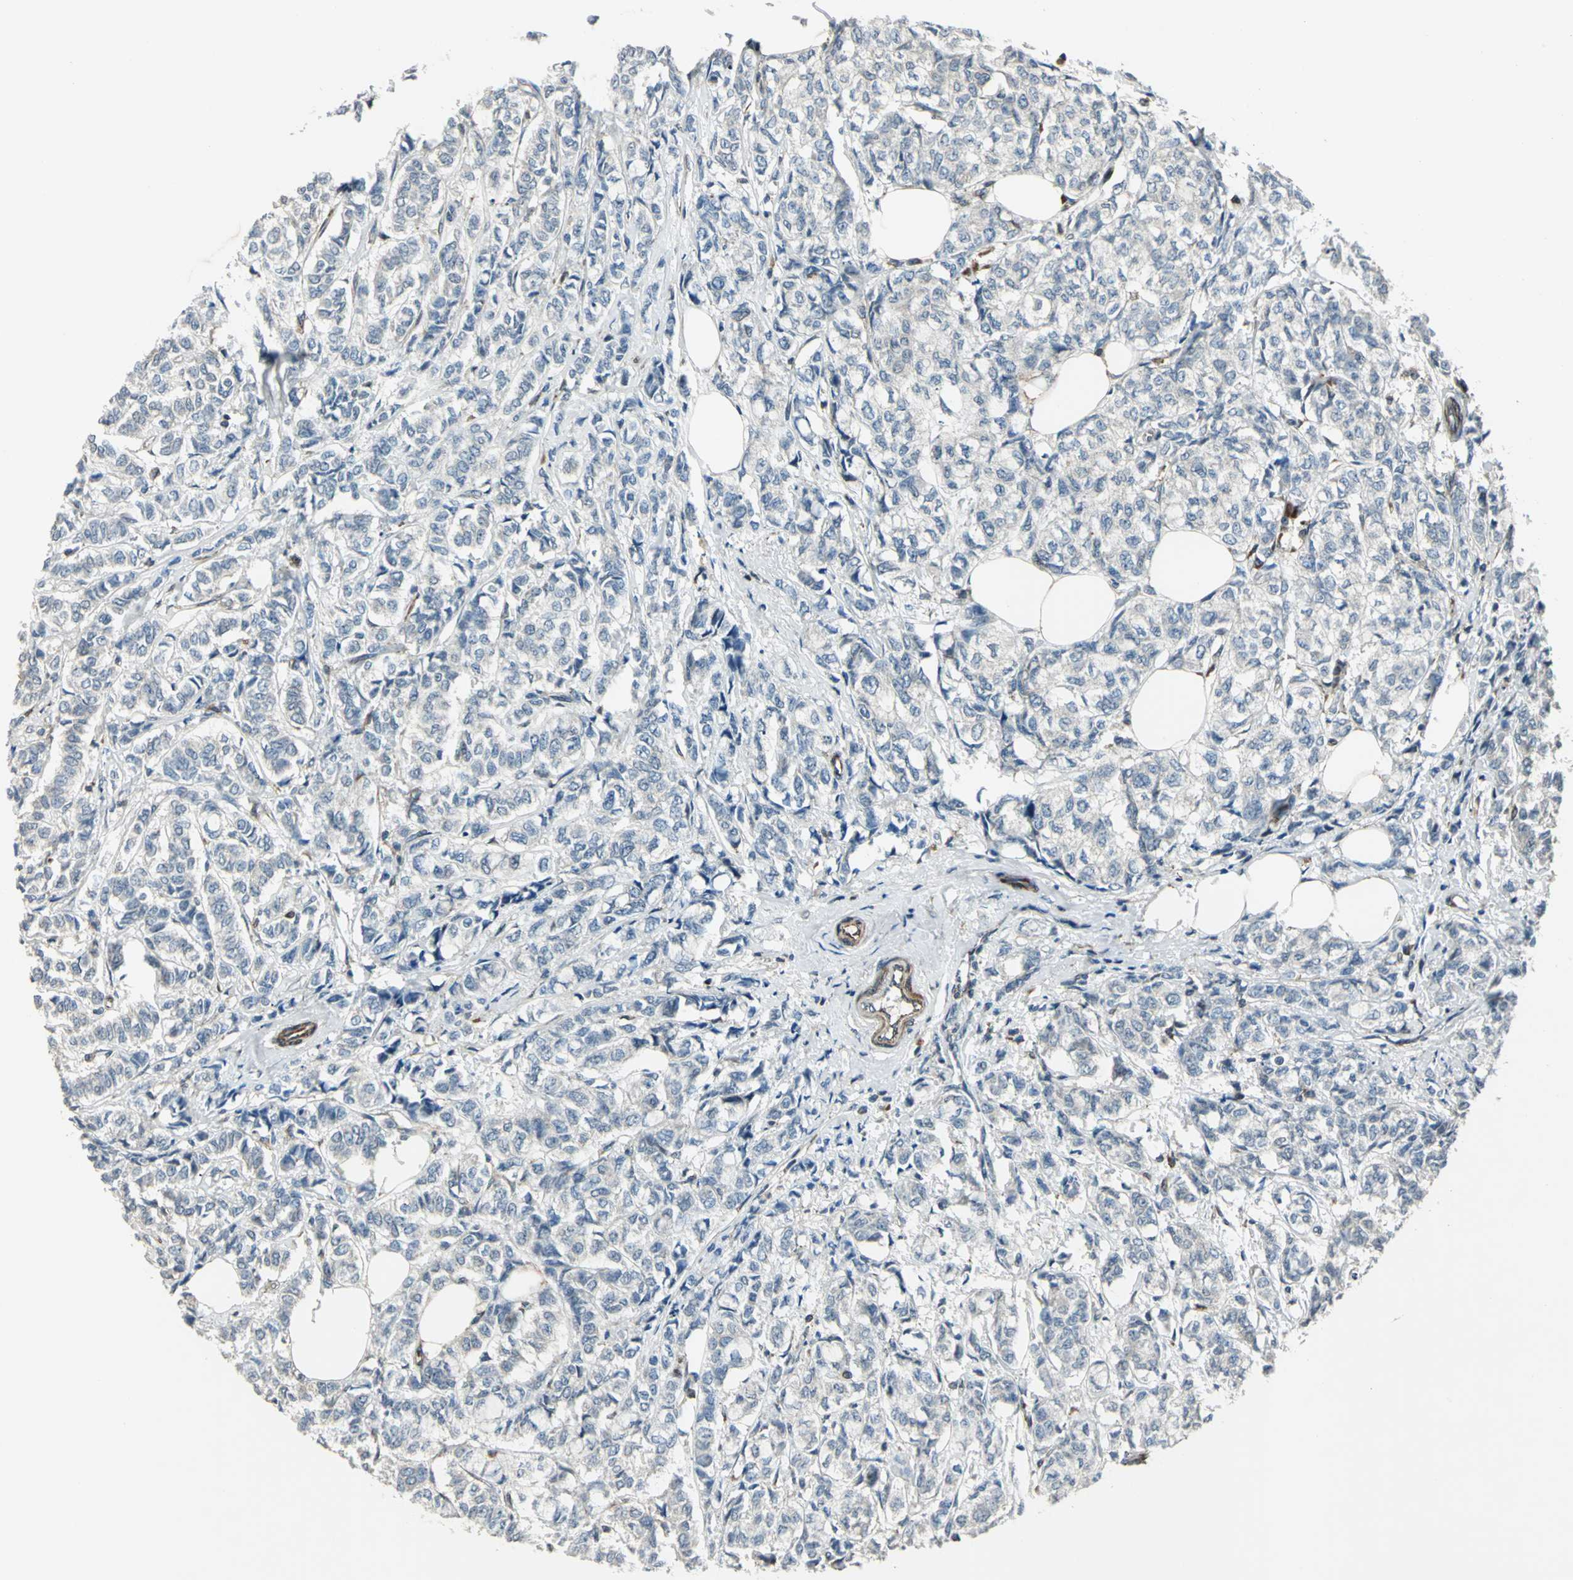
{"staining": {"intensity": "weak", "quantity": "<25%", "location": "cytoplasmic/membranous"}, "tissue": "breast cancer", "cell_type": "Tumor cells", "image_type": "cancer", "snomed": [{"axis": "morphology", "description": "Lobular carcinoma"}, {"axis": "topography", "description": "Breast"}], "caption": "This is a histopathology image of immunohistochemistry (IHC) staining of breast cancer, which shows no staining in tumor cells.", "gene": "HTATIP2", "patient": {"sex": "female", "age": 60}}